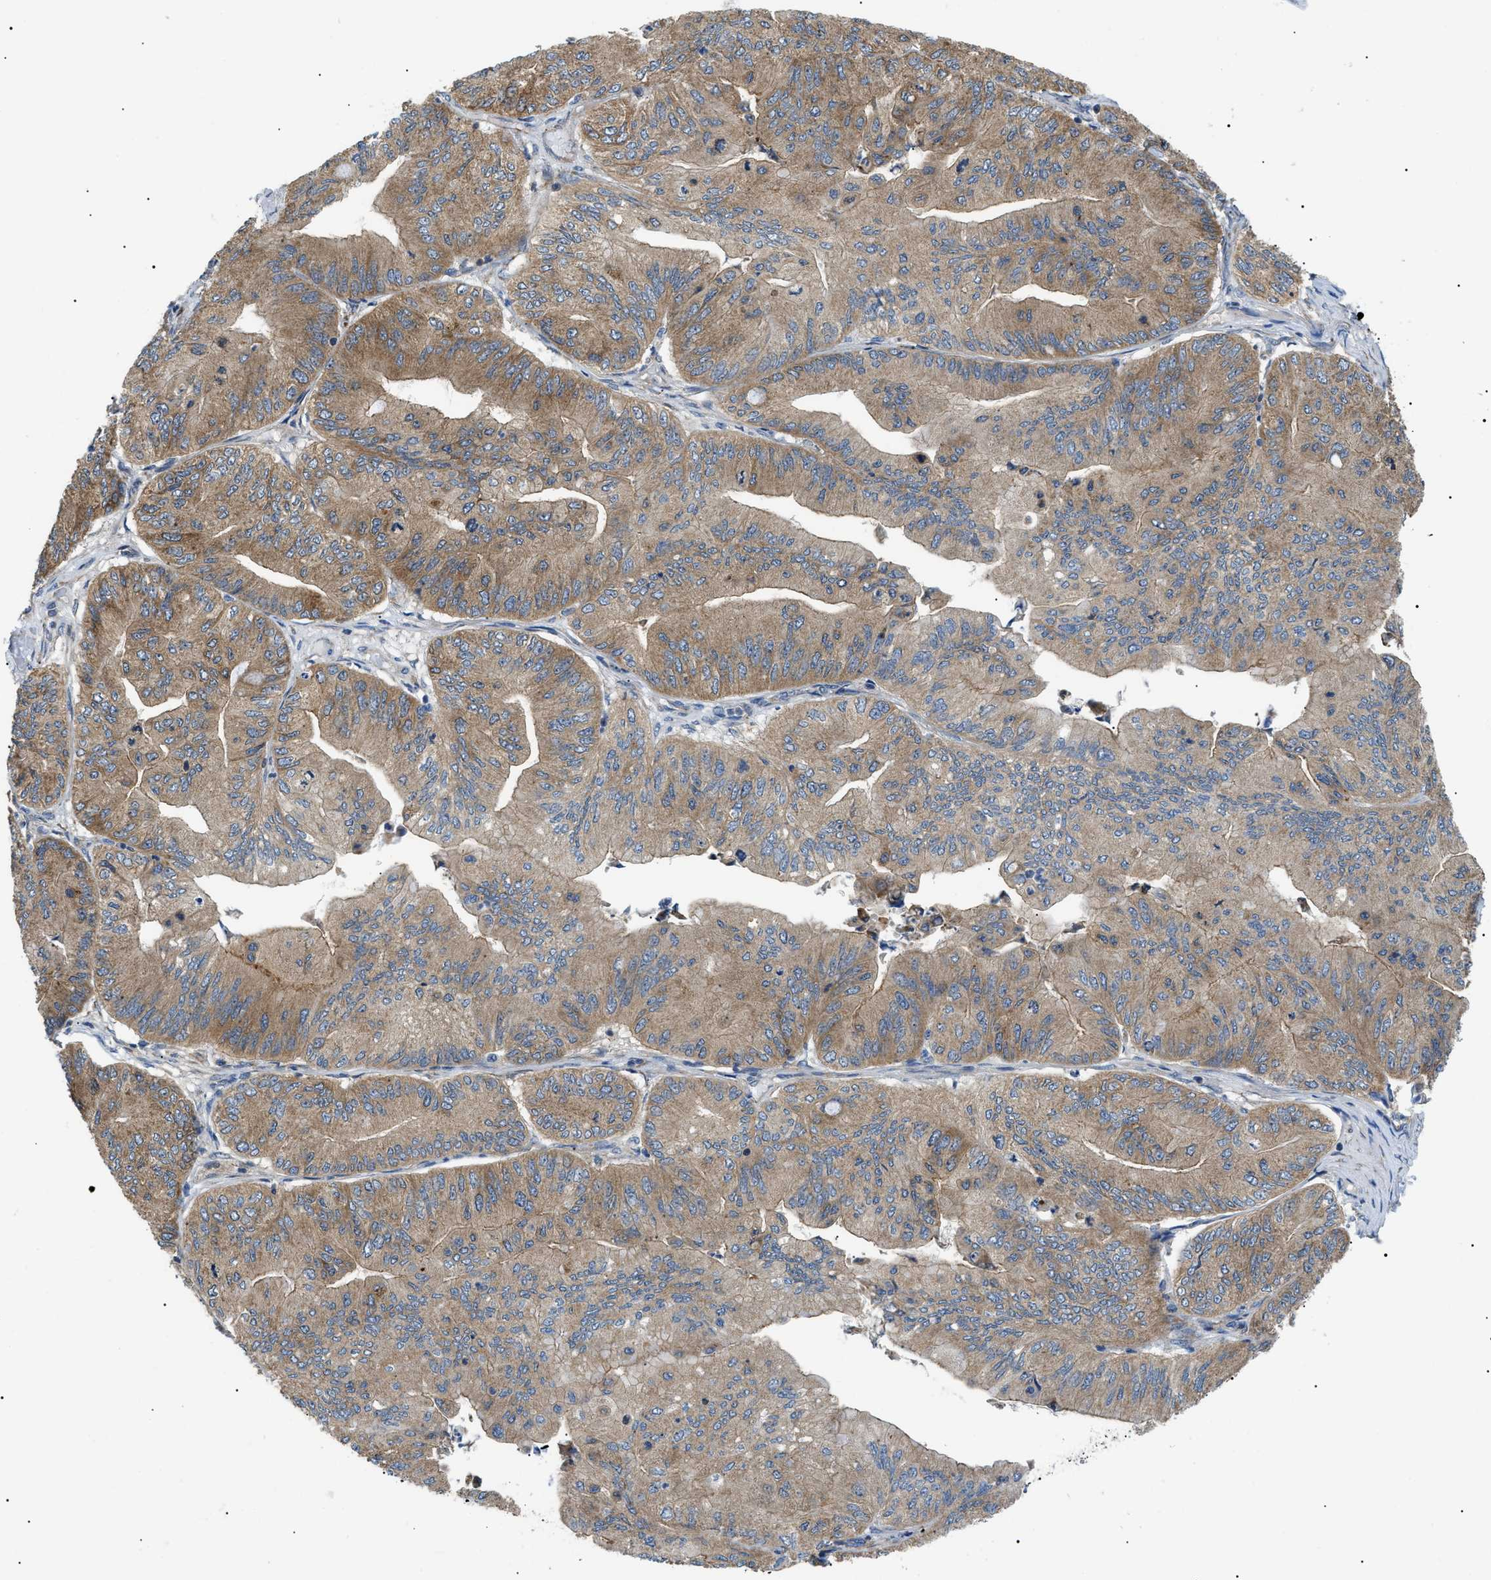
{"staining": {"intensity": "moderate", "quantity": ">75%", "location": "cytoplasmic/membranous"}, "tissue": "ovarian cancer", "cell_type": "Tumor cells", "image_type": "cancer", "snomed": [{"axis": "morphology", "description": "Cystadenocarcinoma, mucinous, NOS"}, {"axis": "topography", "description": "Ovary"}], "caption": "Ovarian cancer (mucinous cystadenocarcinoma) tissue demonstrates moderate cytoplasmic/membranous expression in about >75% of tumor cells, visualized by immunohistochemistry. The staining is performed using DAB (3,3'-diaminobenzidine) brown chromogen to label protein expression. The nuclei are counter-stained blue using hematoxylin.", "gene": "SRPK1", "patient": {"sex": "female", "age": 61}}